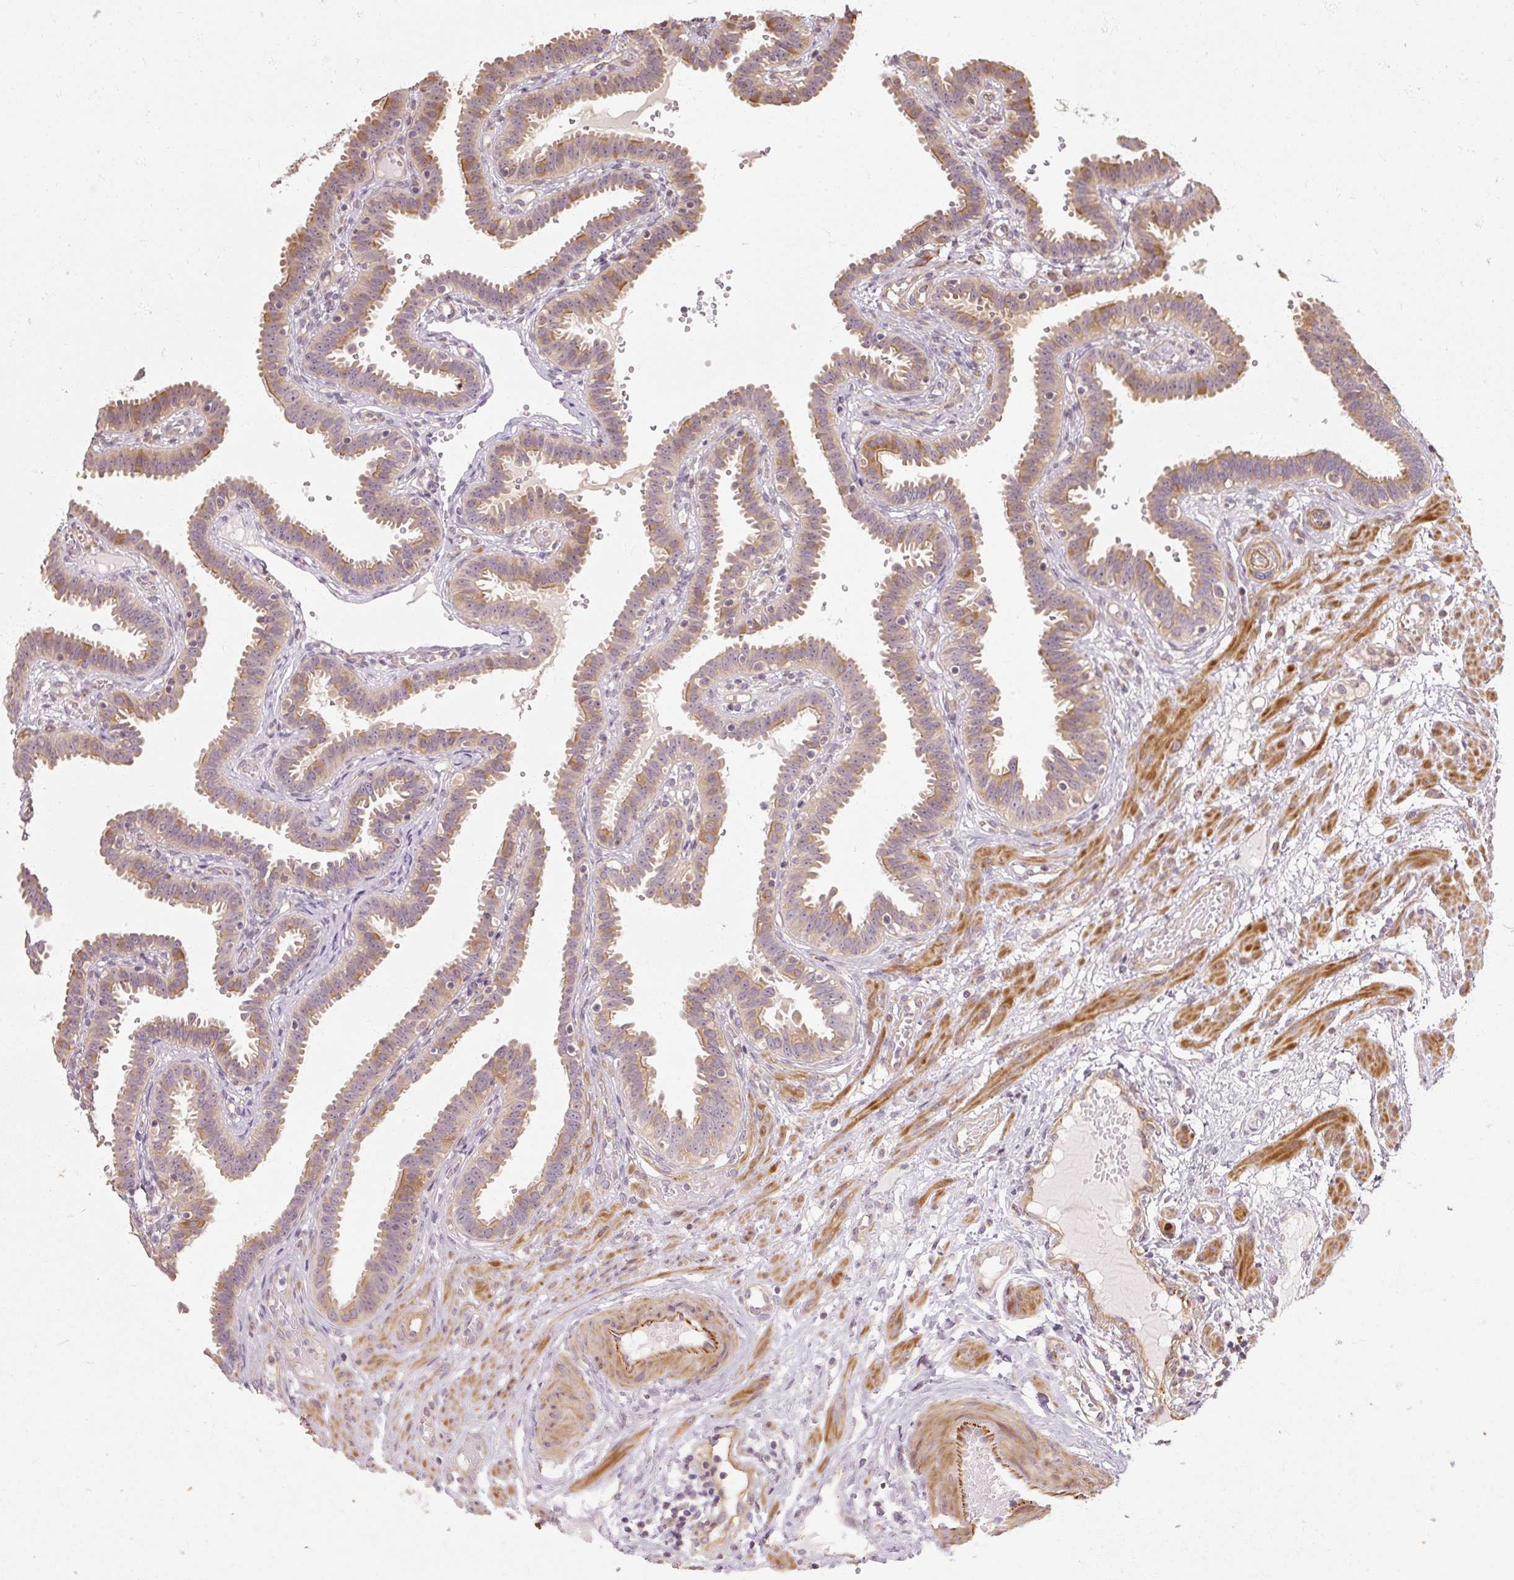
{"staining": {"intensity": "moderate", "quantity": "25%-75%", "location": "cytoplasmic/membranous"}, "tissue": "fallopian tube", "cell_type": "Glandular cells", "image_type": "normal", "snomed": [{"axis": "morphology", "description": "Normal tissue, NOS"}, {"axis": "topography", "description": "Fallopian tube"}], "caption": "Immunohistochemical staining of unremarkable fallopian tube reveals 25%-75% levels of moderate cytoplasmic/membranous protein positivity in about 25%-75% of glandular cells. Nuclei are stained in blue.", "gene": "RB1CC1", "patient": {"sex": "female", "age": 37}}